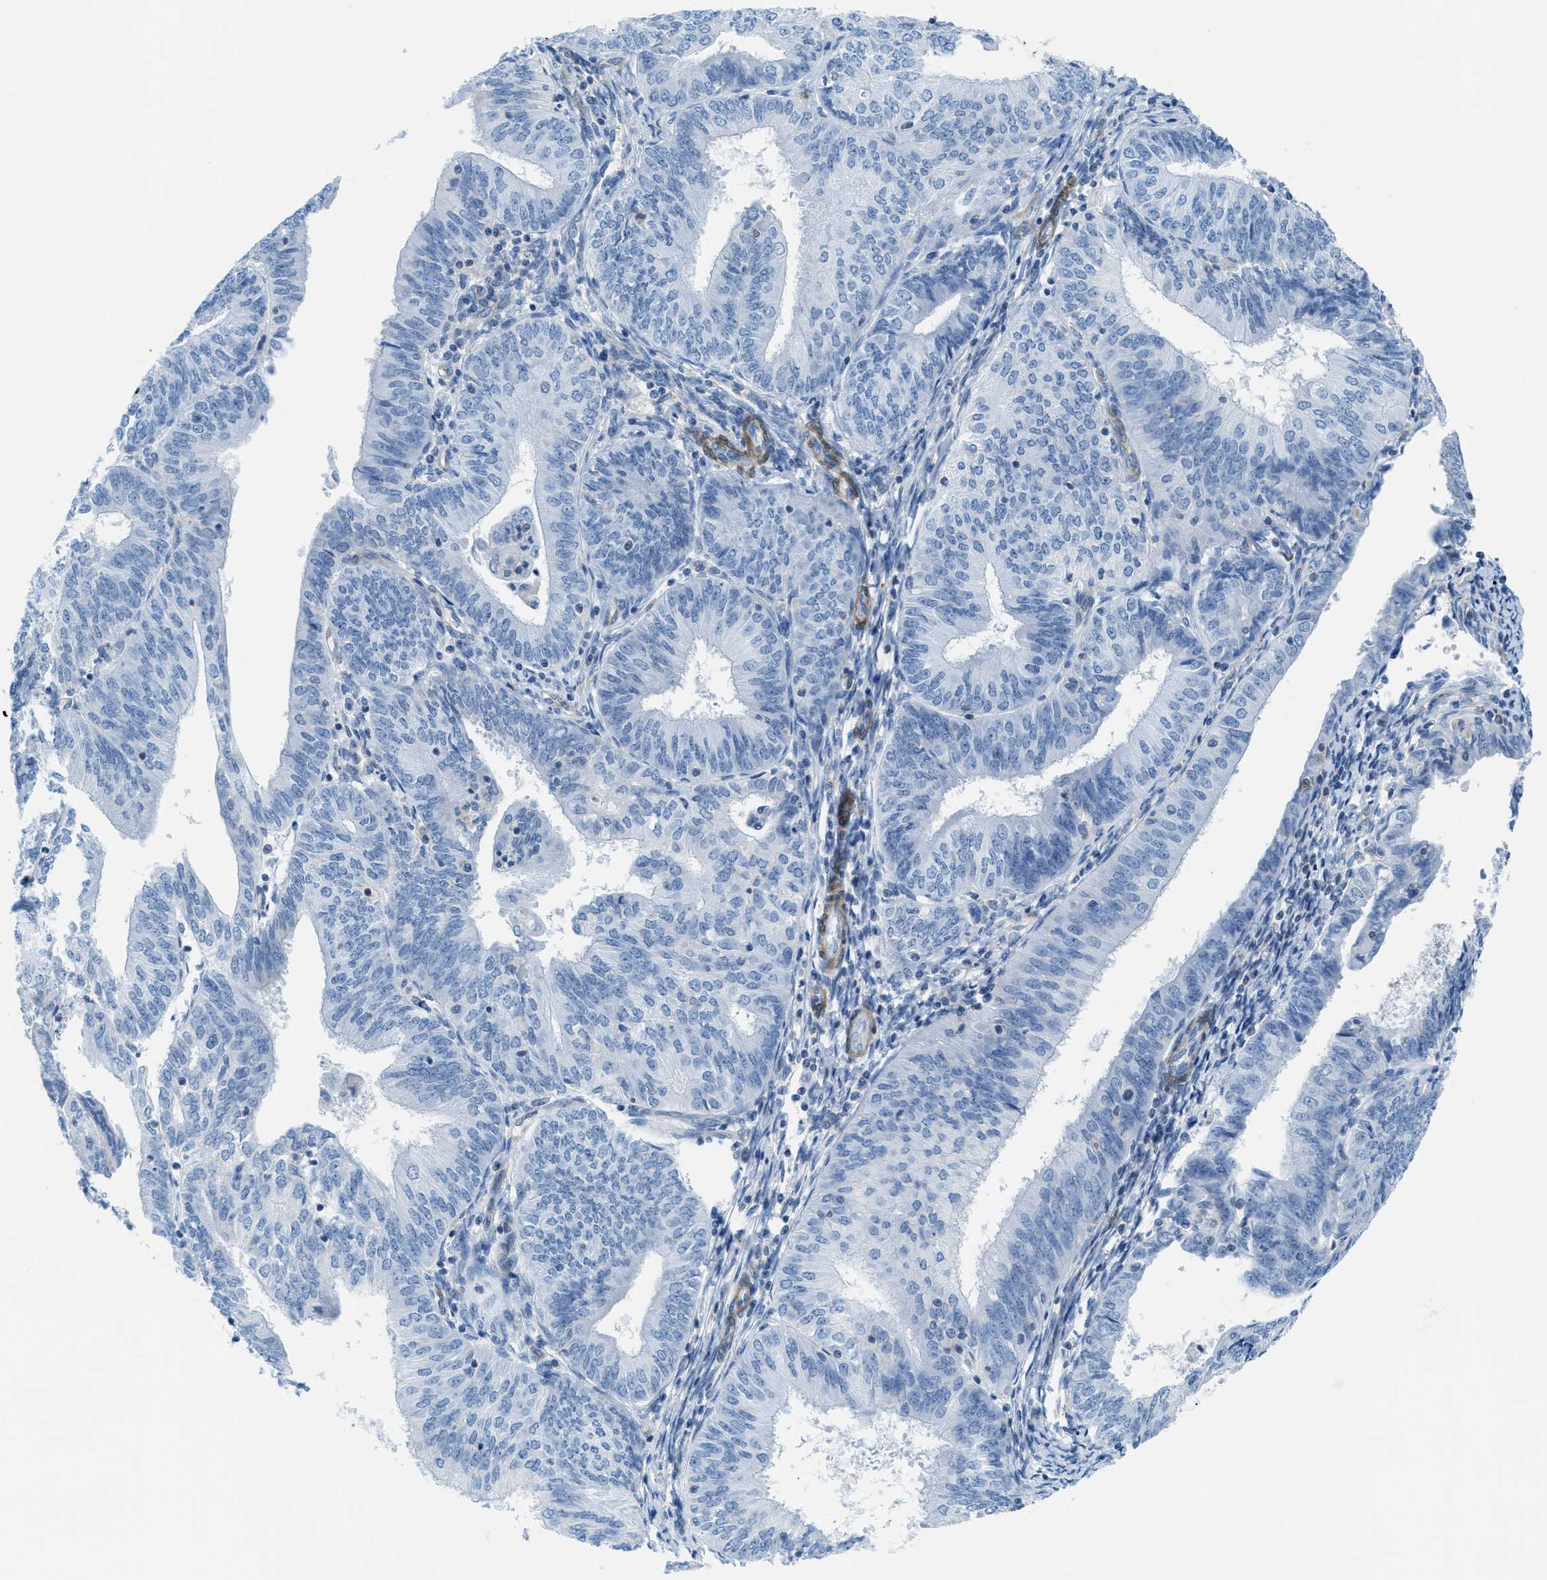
{"staining": {"intensity": "negative", "quantity": "none", "location": "none"}, "tissue": "endometrial cancer", "cell_type": "Tumor cells", "image_type": "cancer", "snomed": [{"axis": "morphology", "description": "Adenocarcinoma, NOS"}, {"axis": "topography", "description": "Endometrium"}], "caption": "A histopathology image of endometrial adenocarcinoma stained for a protein exhibits no brown staining in tumor cells.", "gene": "MAPRE2", "patient": {"sex": "female", "age": 58}}